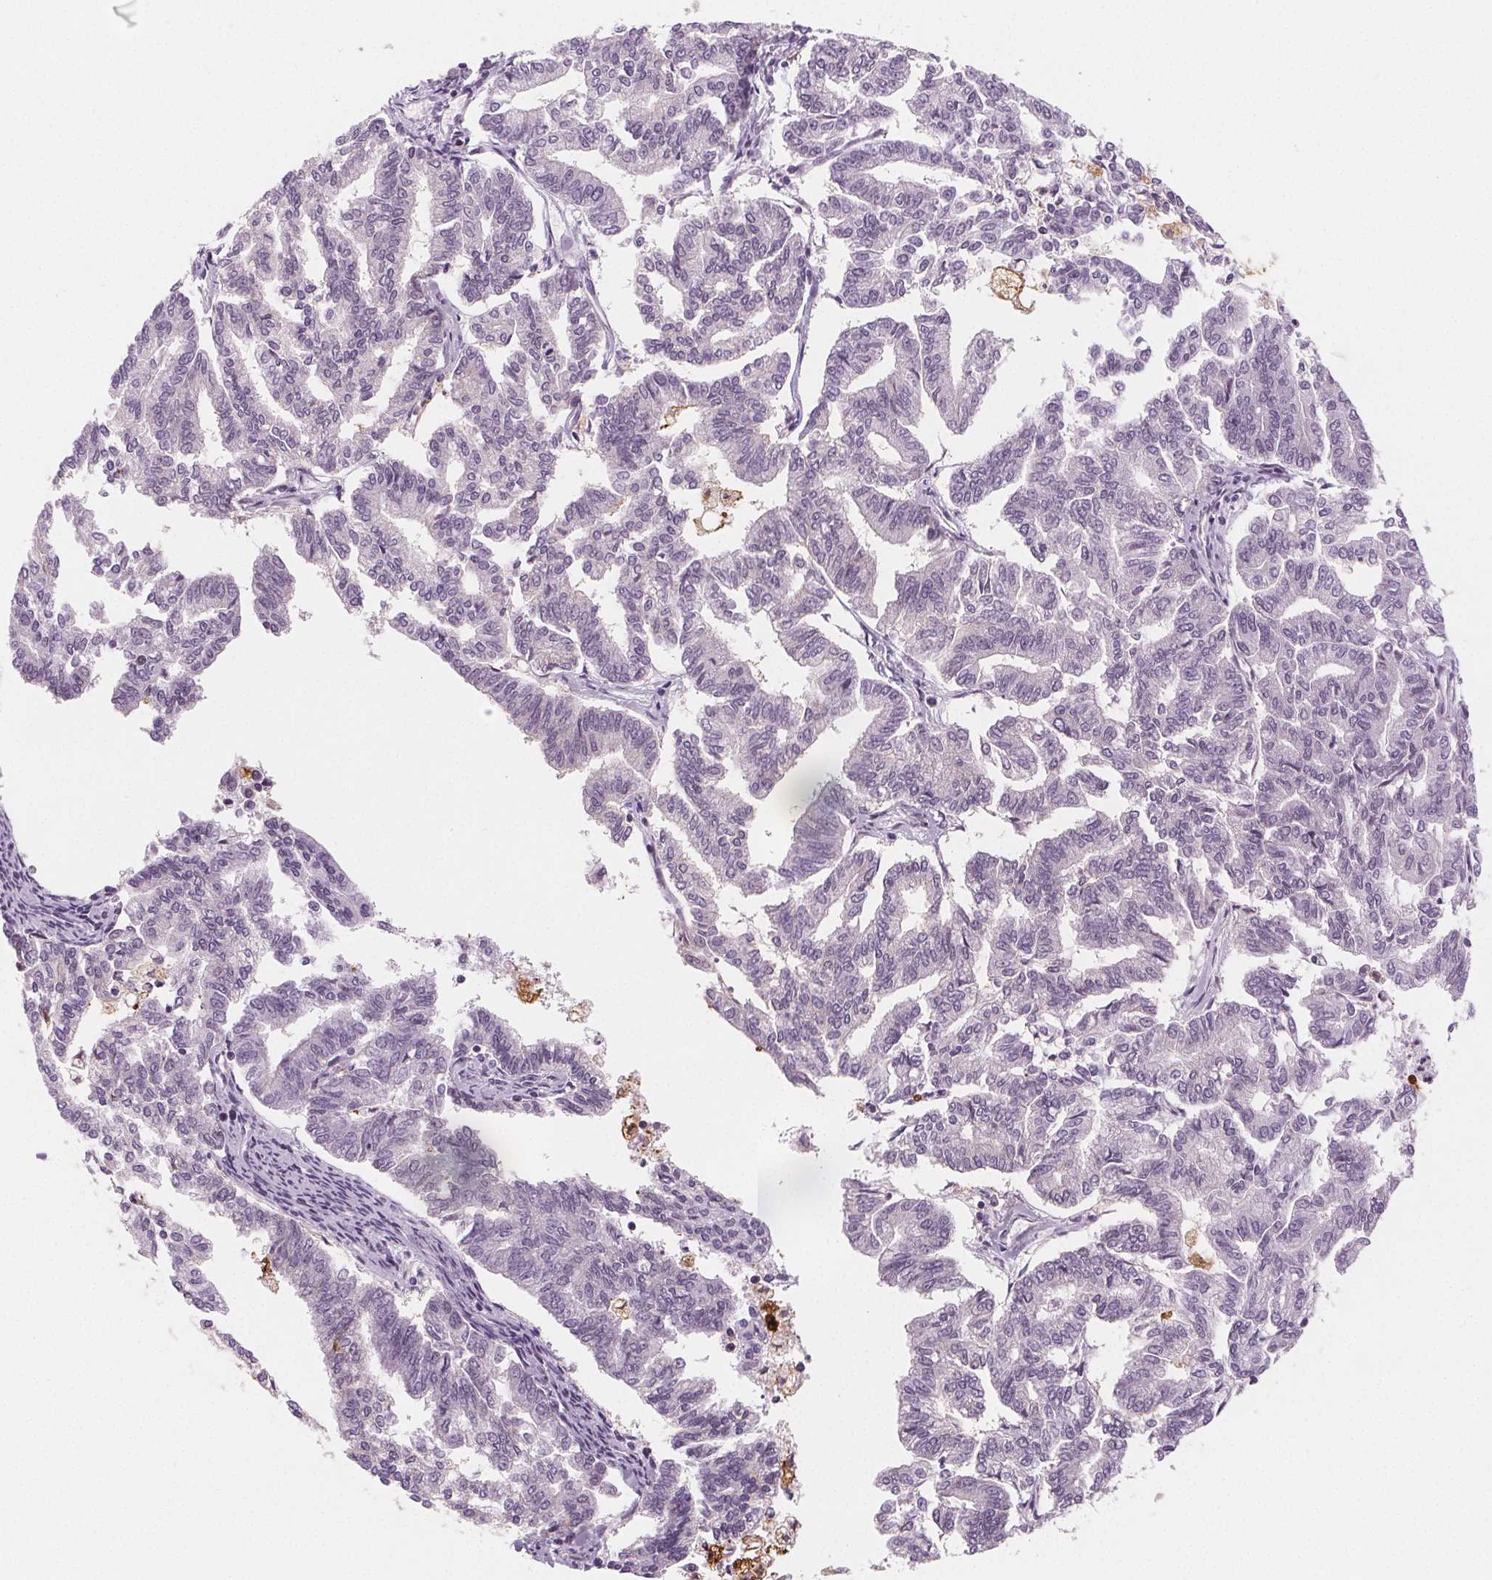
{"staining": {"intensity": "negative", "quantity": "none", "location": "none"}, "tissue": "endometrial cancer", "cell_type": "Tumor cells", "image_type": "cancer", "snomed": [{"axis": "morphology", "description": "Adenocarcinoma, NOS"}, {"axis": "topography", "description": "Endometrium"}], "caption": "Tumor cells show no significant positivity in adenocarcinoma (endometrial). (DAB (3,3'-diaminobenzidine) immunohistochemistry (IHC) visualized using brightfield microscopy, high magnification).", "gene": "DPM2", "patient": {"sex": "female", "age": 79}}